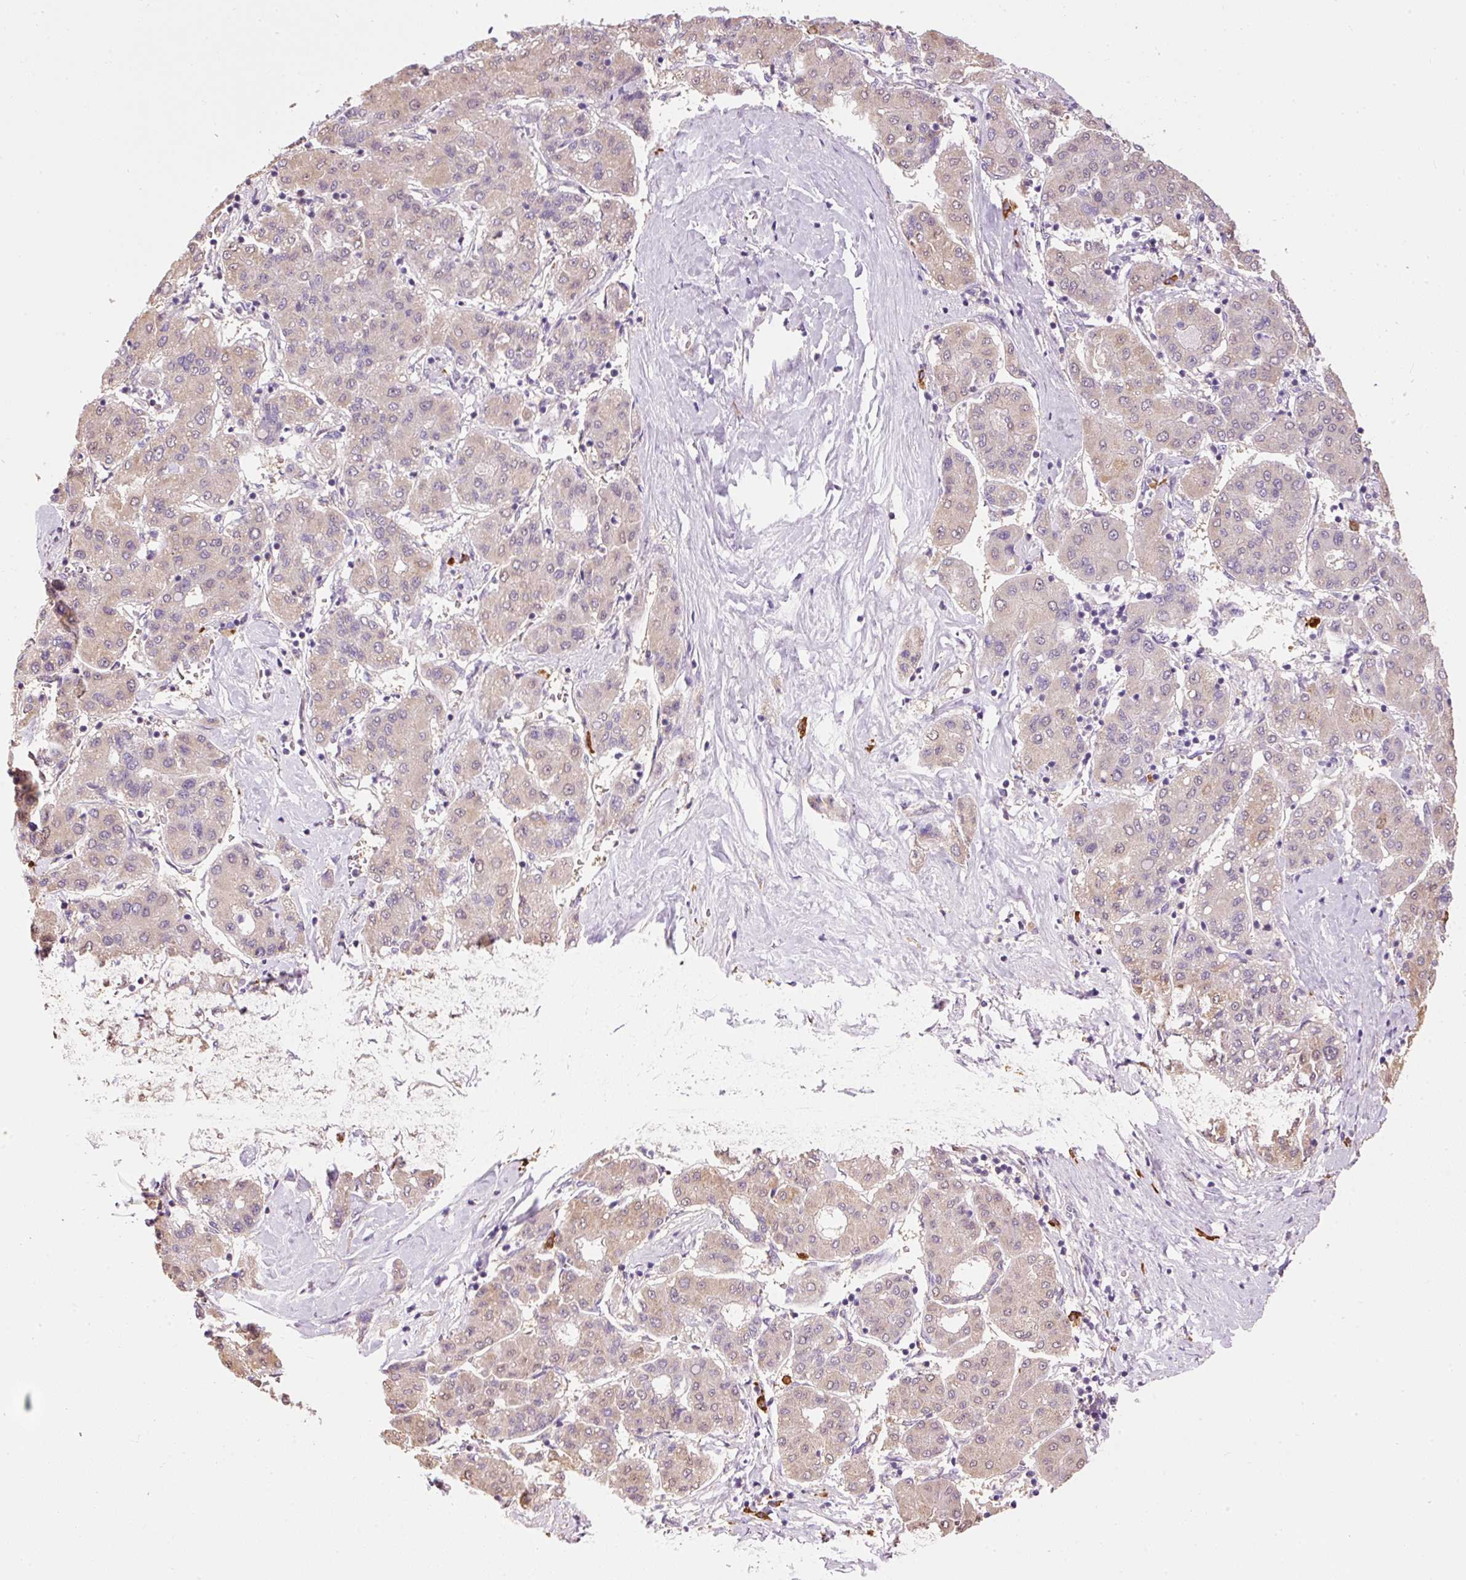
{"staining": {"intensity": "weak", "quantity": "<25%", "location": "cytoplasmic/membranous"}, "tissue": "liver cancer", "cell_type": "Tumor cells", "image_type": "cancer", "snomed": [{"axis": "morphology", "description": "Carcinoma, Hepatocellular, NOS"}, {"axis": "topography", "description": "Liver"}], "caption": "Tumor cells are negative for brown protein staining in hepatocellular carcinoma (liver).", "gene": "PNPLA5", "patient": {"sex": "male", "age": 65}}